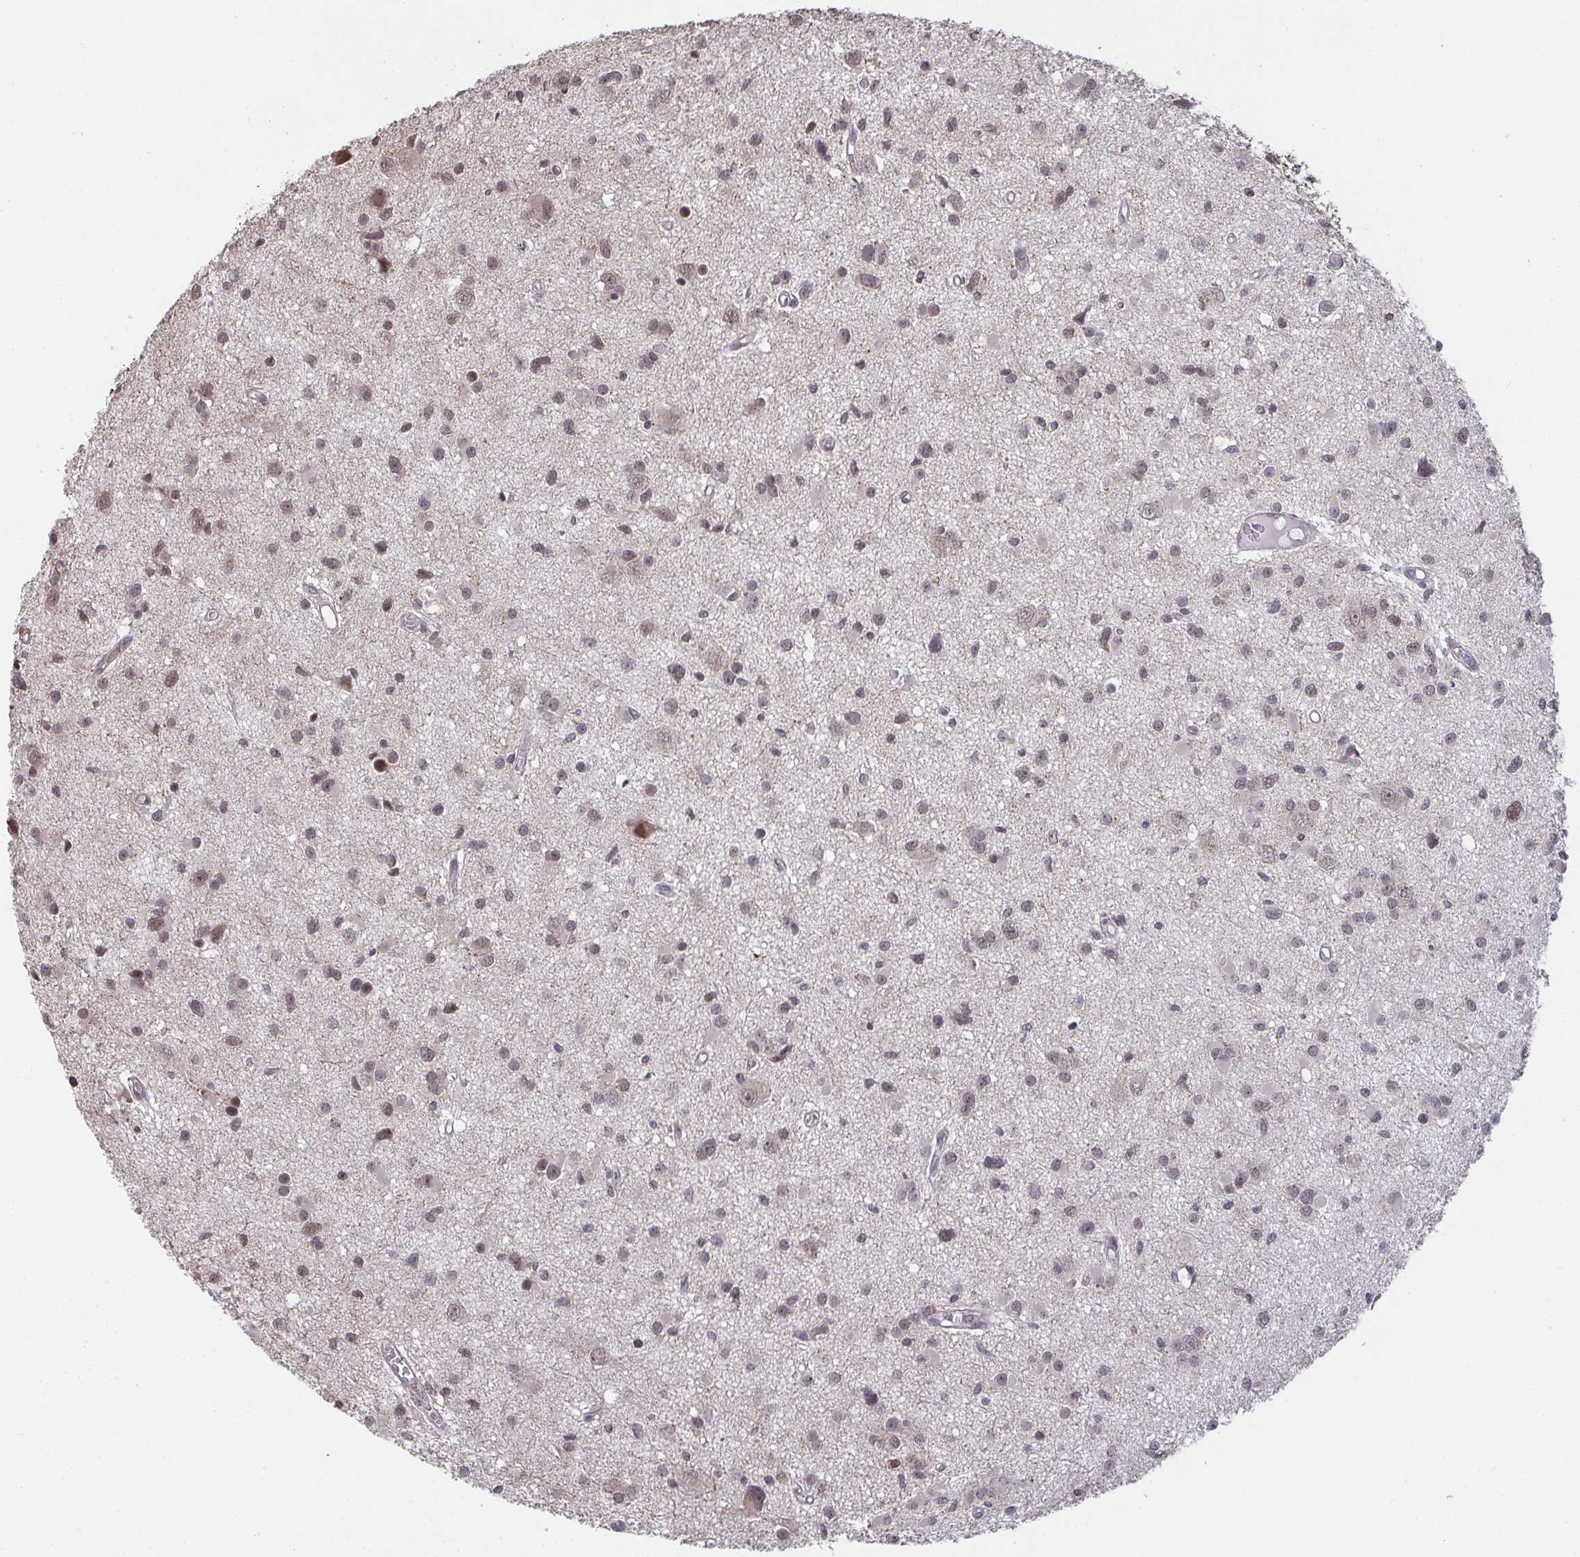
{"staining": {"intensity": "weak", "quantity": "25%-75%", "location": "nuclear"}, "tissue": "glioma", "cell_type": "Tumor cells", "image_type": "cancer", "snomed": [{"axis": "morphology", "description": "Glioma, malignant, High grade"}, {"axis": "topography", "description": "Brain"}], "caption": "IHC photomicrograph of neoplastic tissue: glioma stained using IHC exhibits low levels of weak protein expression localized specifically in the nuclear of tumor cells, appearing as a nuclear brown color.", "gene": "SAP30", "patient": {"sex": "male", "age": 54}}